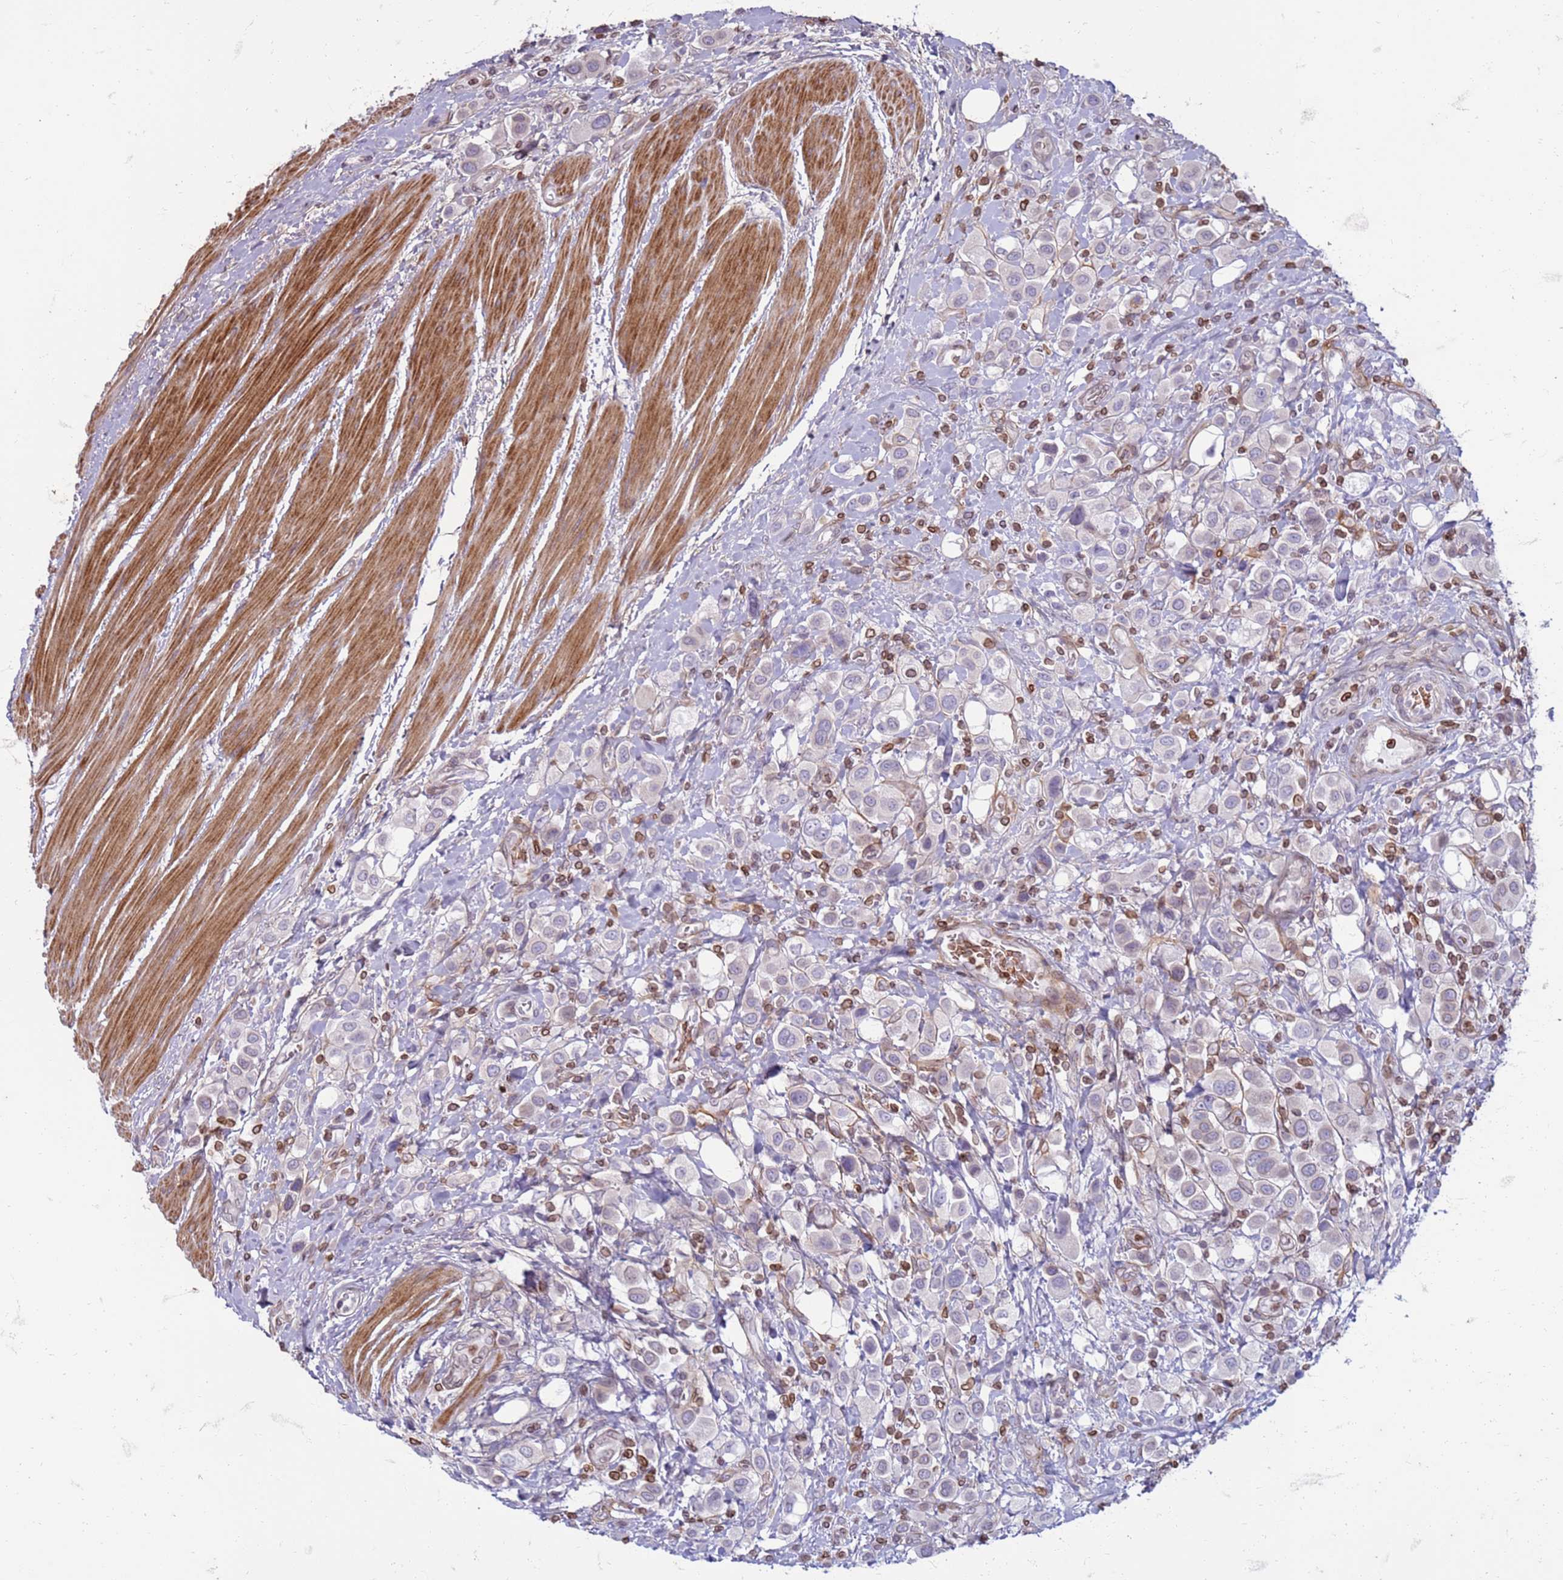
{"staining": {"intensity": "negative", "quantity": "none", "location": "none"}, "tissue": "urothelial cancer", "cell_type": "Tumor cells", "image_type": "cancer", "snomed": [{"axis": "morphology", "description": "Urothelial carcinoma, High grade"}, {"axis": "topography", "description": "Urinary bladder"}], "caption": "Human urothelial carcinoma (high-grade) stained for a protein using immunohistochemistry reveals no staining in tumor cells.", "gene": "METTL25B", "patient": {"sex": "male", "age": 50}}